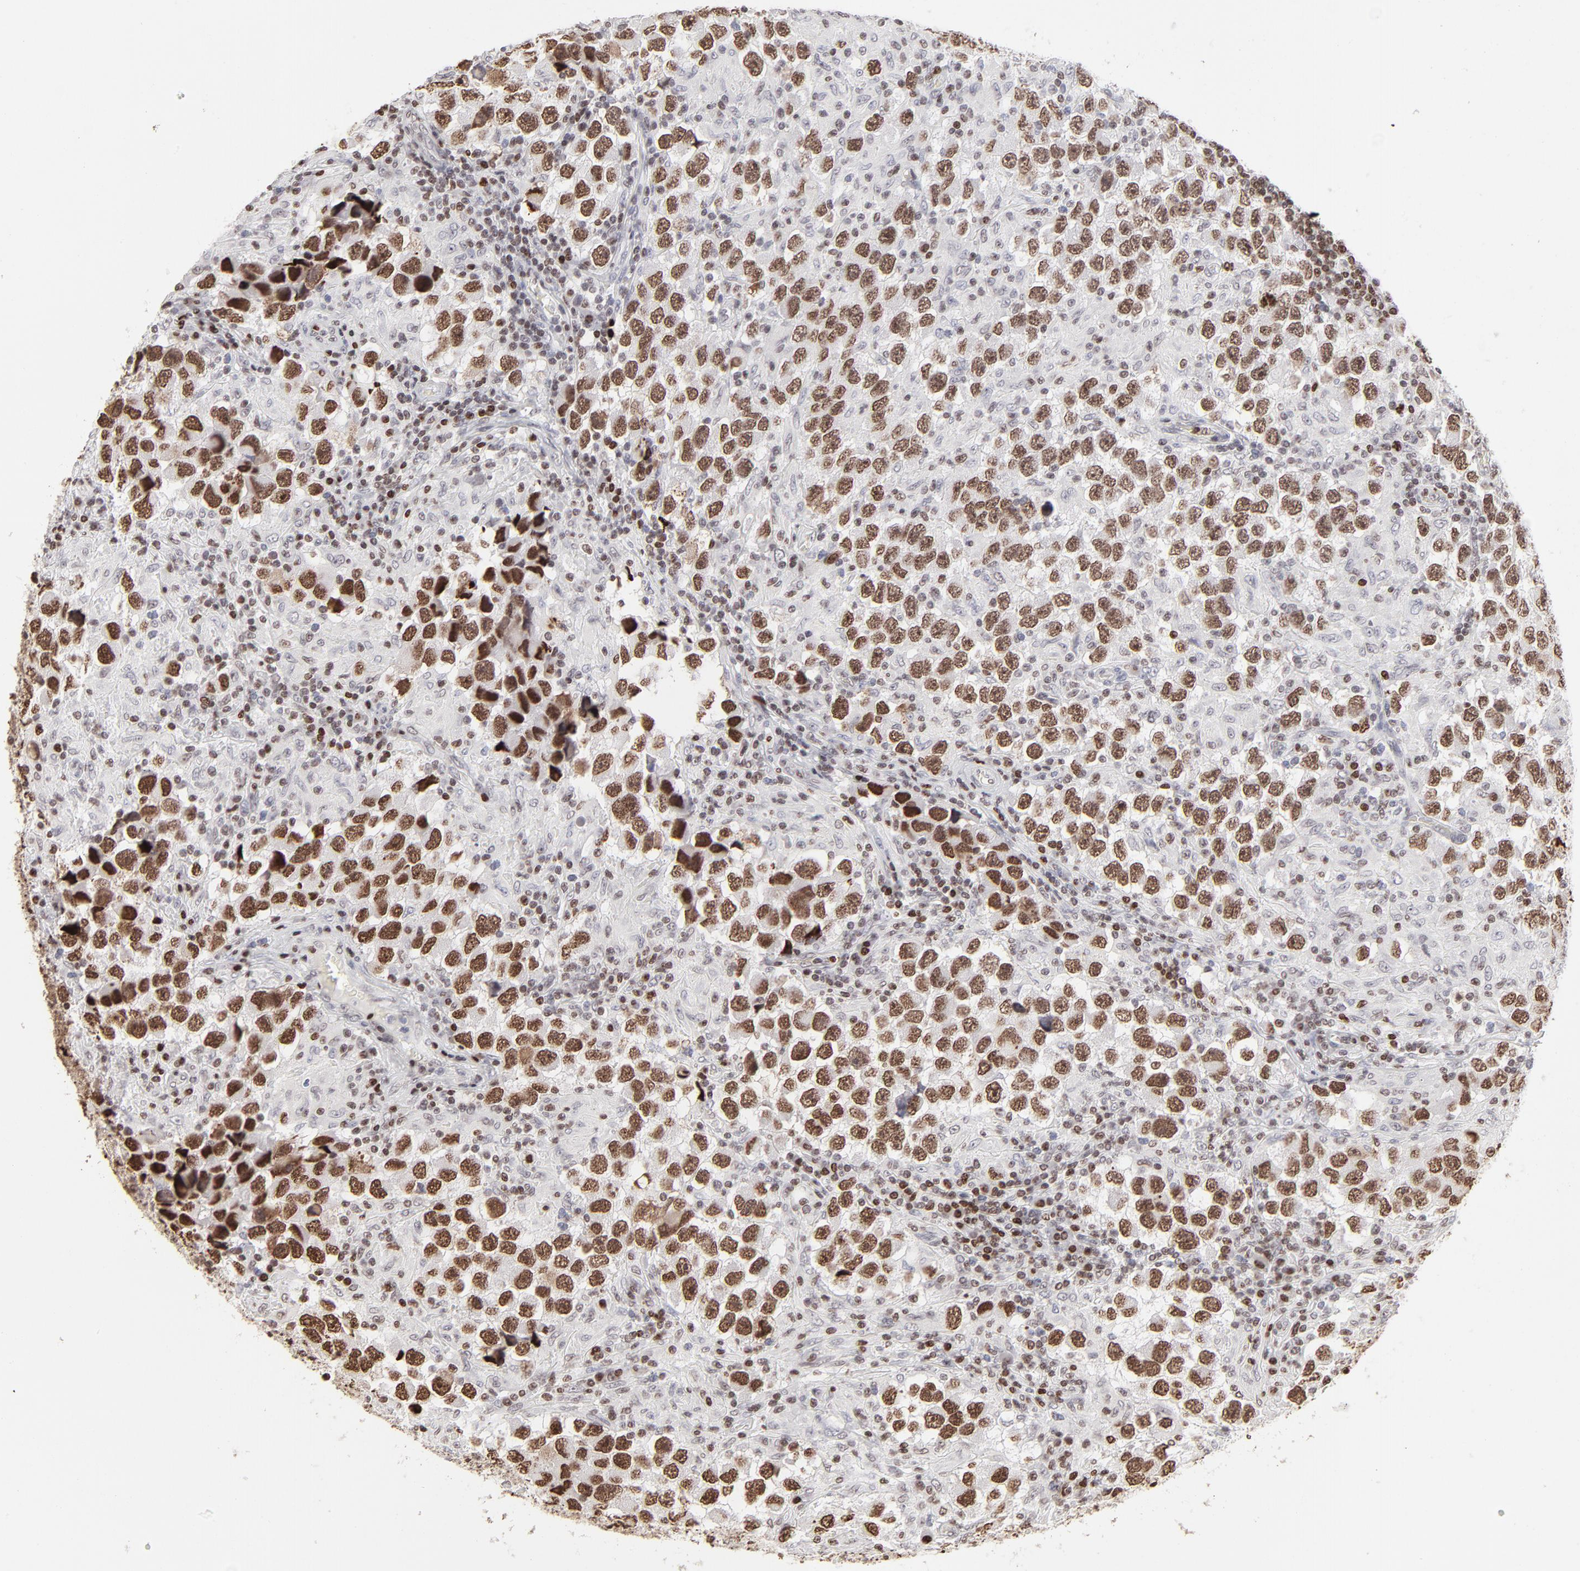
{"staining": {"intensity": "strong", "quantity": ">75%", "location": "nuclear"}, "tissue": "testis cancer", "cell_type": "Tumor cells", "image_type": "cancer", "snomed": [{"axis": "morphology", "description": "Carcinoma, Embryonal, NOS"}, {"axis": "topography", "description": "Testis"}], "caption": "This histopathology image displays immunohistochemistry (IHC) staining of human embryonal carcinoma (testis), with high strong nuclear positivity in about >75% of tumor cells.", "gene": "PARP1", "patient": {"sex": "male", "age": 21}}